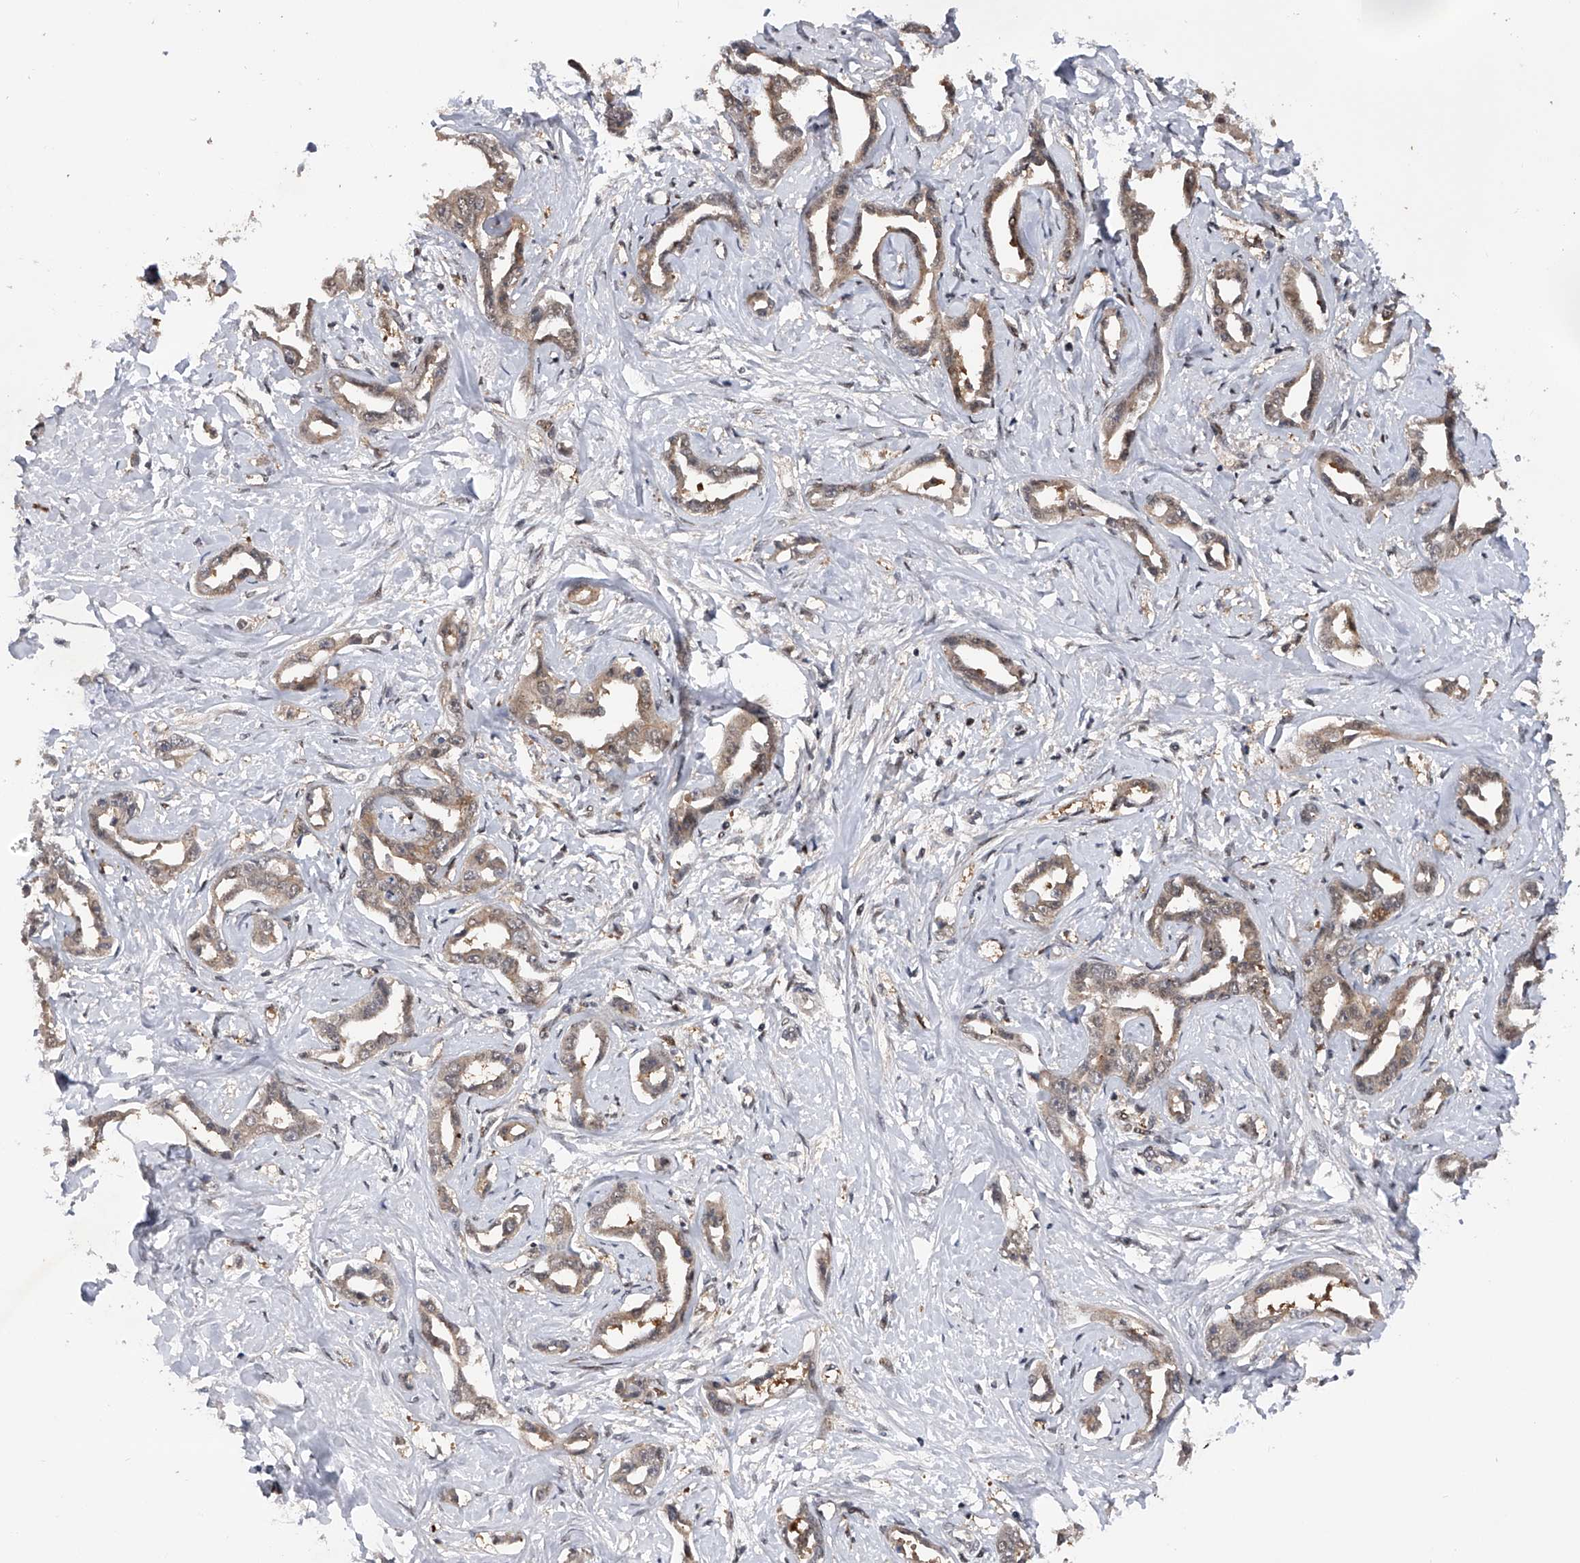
{"staining": {"intensity": "weak", "quantity": ">75%", "location": "cytoplasmic/membranous"}, "tissue": "liver cancer", "cell_type": "Tumor cells", "image_type": "cancer", "snomed": [{"axis": "morphology", "description": "Cholangiocarcinoma"}, {"axis": "topography", "description": "Liver"}], "caption": "Liver cancer (cholangiocarcinoma) tissue displays weak cytoplasmic/membranous staining in approximately >75% of tumor cells, visualized by immunohistochemistry.", "gene": "RWDD2A", "patient": {"sex": "male", "age": 59}}